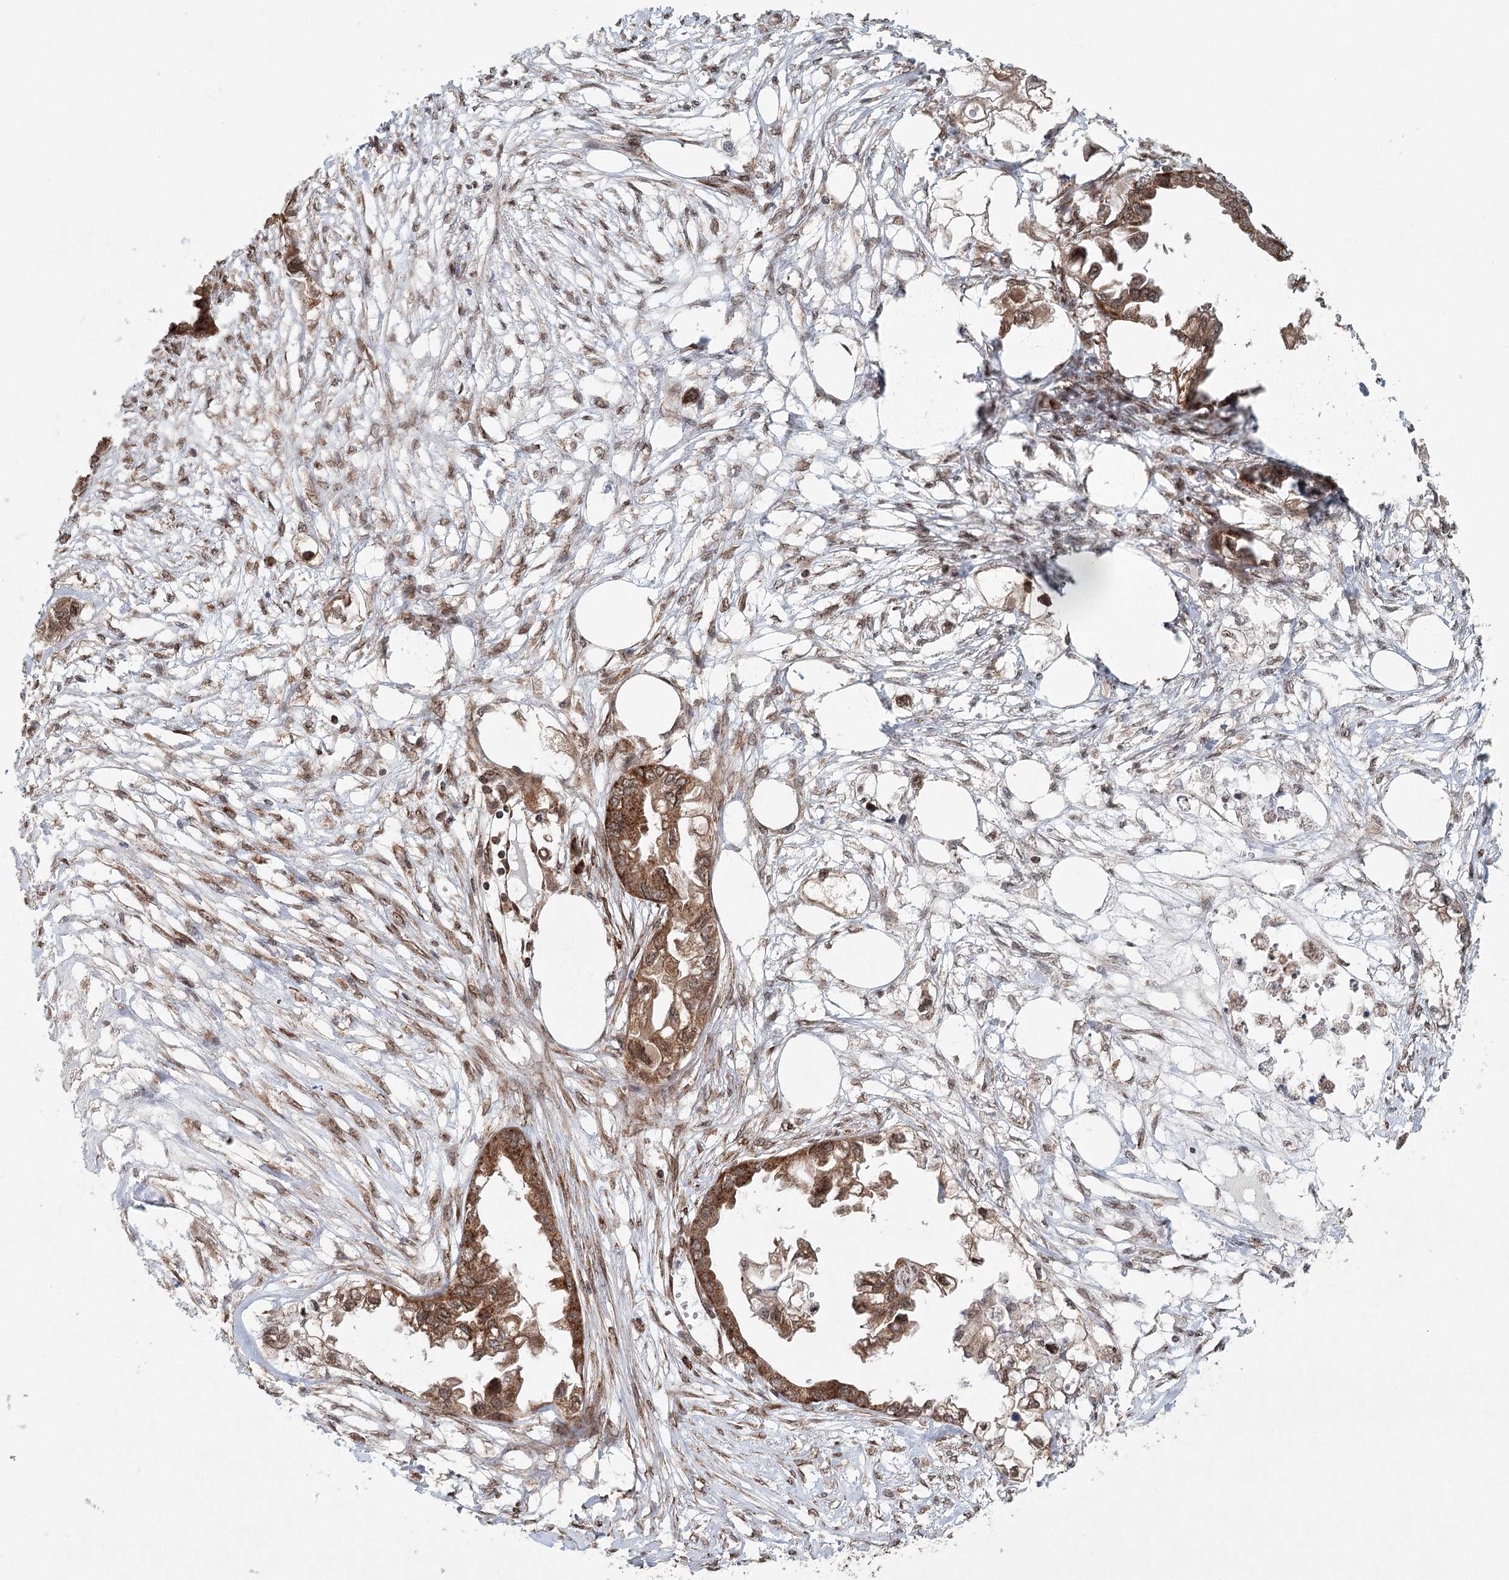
{"staining": {"intensity": "moderate", "quantity": ">75%", "location": "cytoplasmic/membranous"}, "tissue": "endometrial cancer", "cell_type": "Tumor cells", "image_type": "cancer", "snomed": [{"axis": "morphology", "description": "Adenocarcinoma, NOS"}, {"axis": "morphology", "description": "Adenocarcinoma, metastatic, NOS"}, {"axis": "topography", "description": "Adipose tissue"}, {"axis": "topography", "description": "Endometrium"}], "caption": "Immunohistochemistry (DAB (3,3'-diaminobenzidine)) staining of human endometrial adenocarcinoma shows moderate cytoplasmic/membranous protein expression in approximately >75% of tumor cells.", "gene": "BCKDHA", "patient": {"sex": "female", "age": 67}}